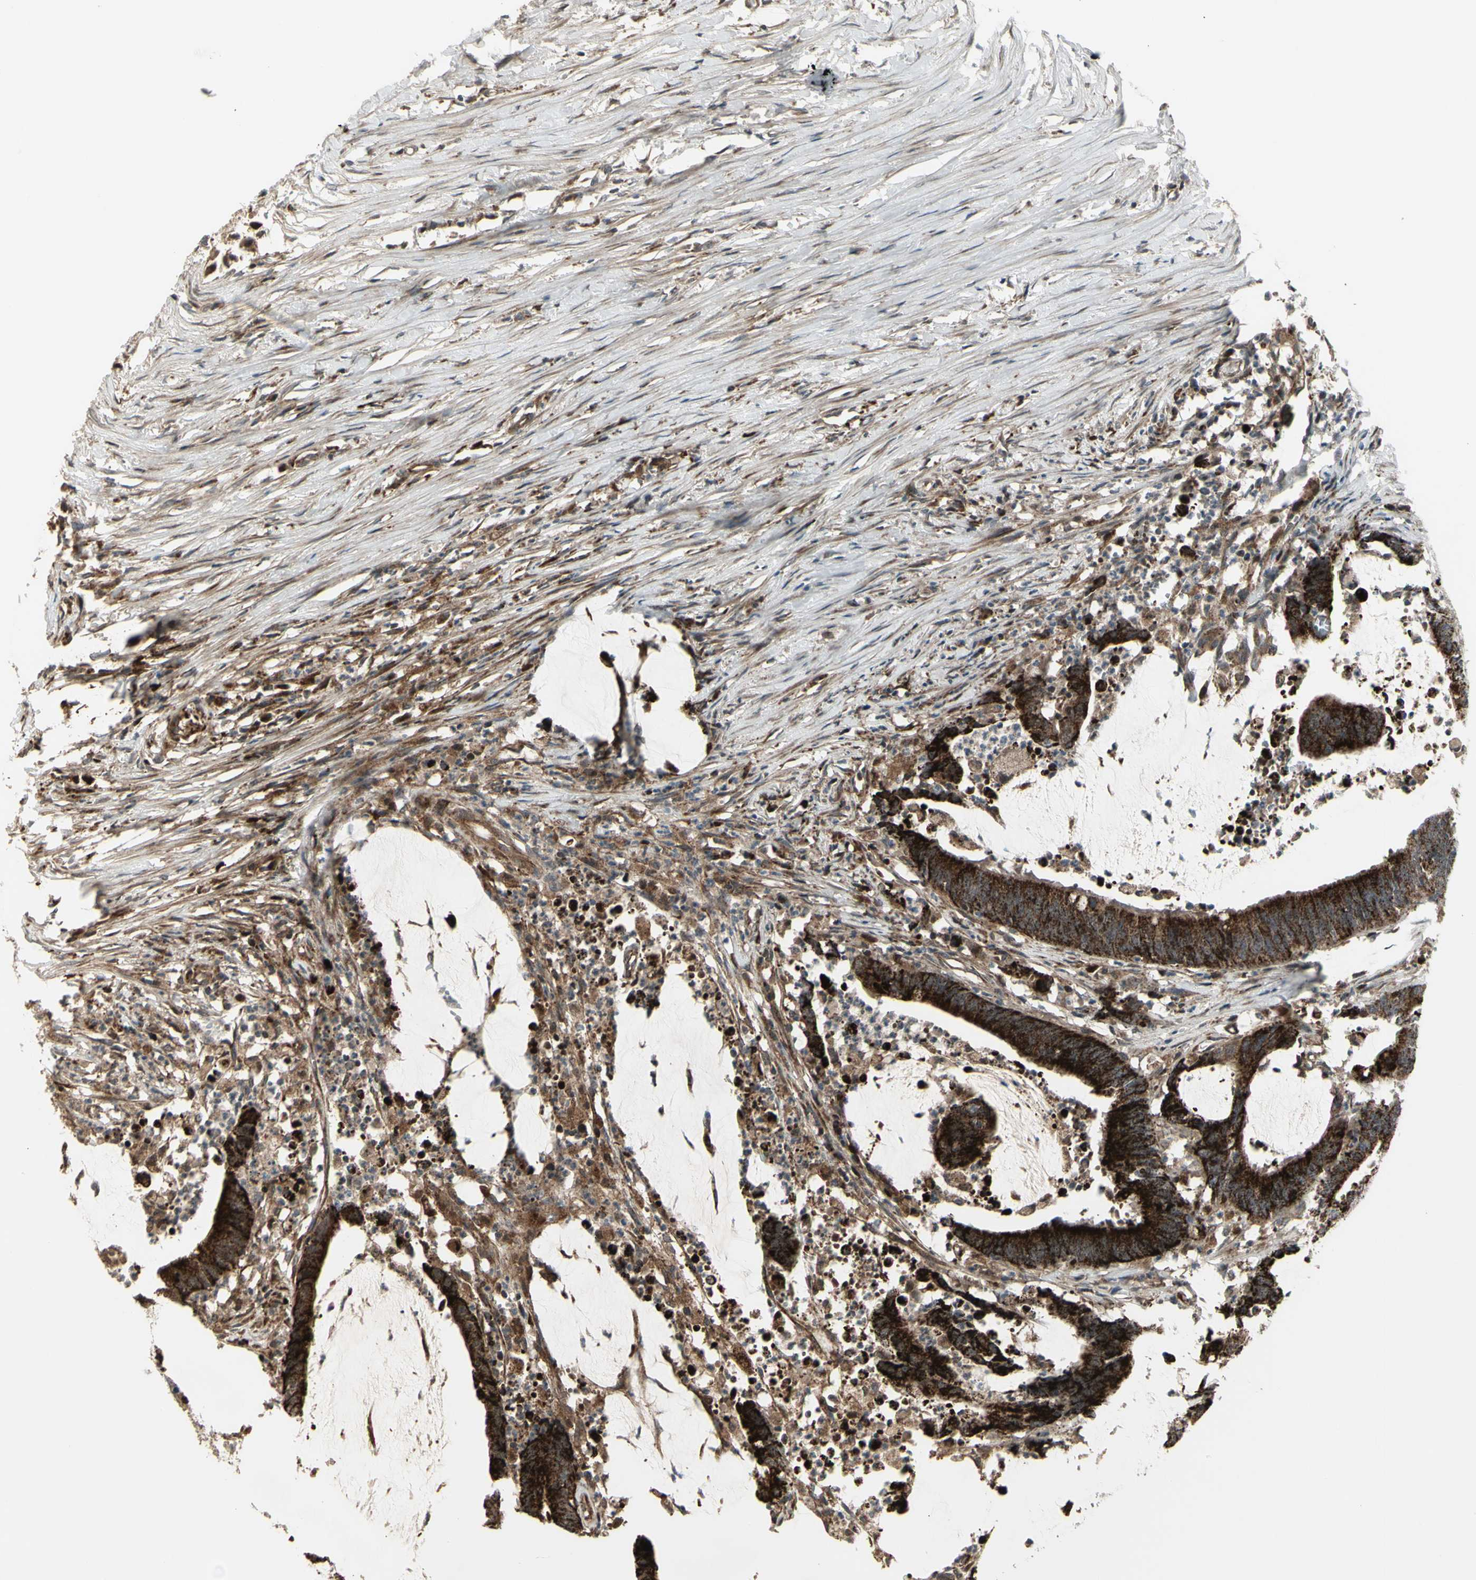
{"staining": {"intensity": "strong", "quantity": ">75%", "location": "cytoplasmic/membranous"}, "tissue": "colorectal cancer", "cell_type": "Tumor cells", "image_type": "cancer", "snomed": [{"axis": "morphology", "description": "Adenocarcinoma, NOS"}, {"axis": "topography", "description": "Rectum"}], "caption": "A histopathology image showing strong cytoplasmic/membranous staining in approximately >75% of tumor cells in colorectal cancer (adenocarcinoma), as visualized by brown immunohistochemical staining.", "gene": "OSTM1", "patient": {"sex": "female", "age": 66}}